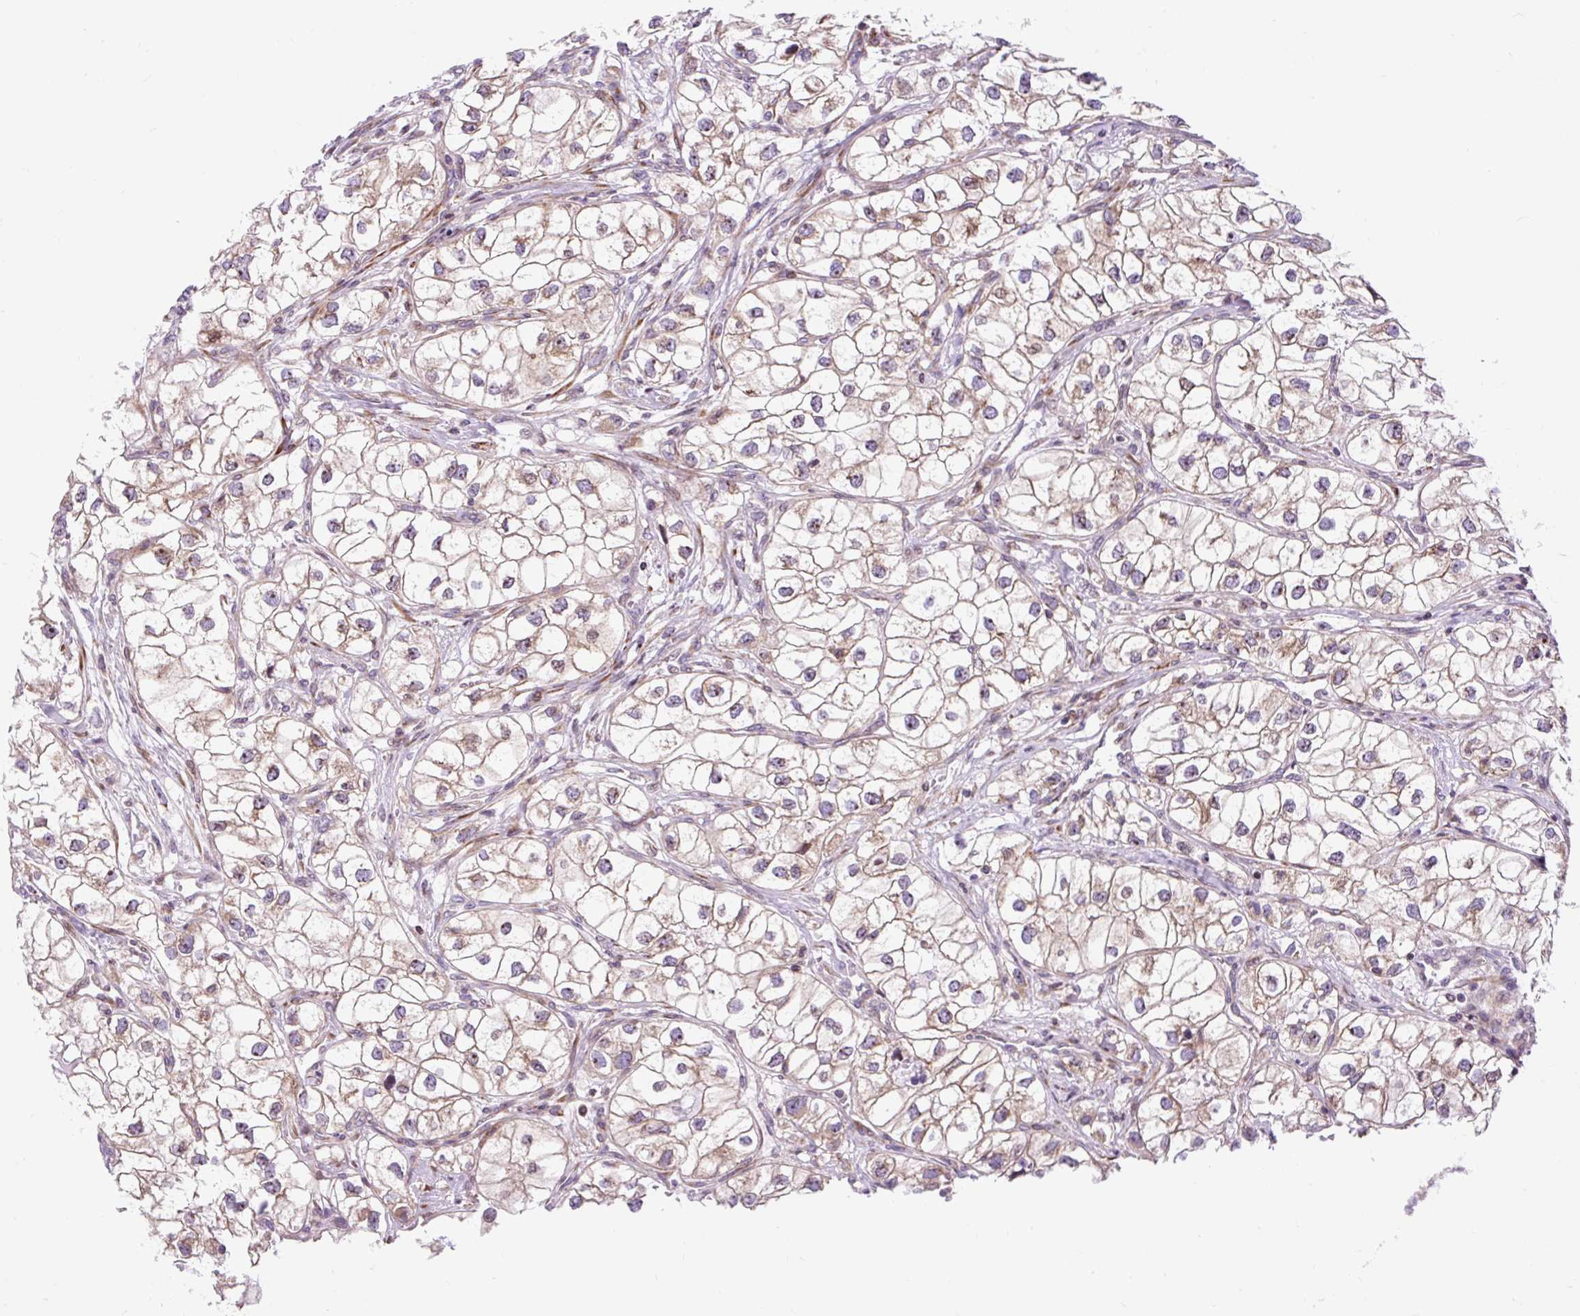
{"staining": {"intensity": "weak", "quantity": ">75%", "location": "cytoplasmic/membranous"}, "tissue": "renal cancer", "cell_type": "Tumor cells", "image_type": "cancer", "snomed": [{"axis": "morphology", "description": "Adenocarcinoma, NOS"}, {"axis": "topography", "description": "Kidney"}], "caption": "Renal cancer stained with a protein marker shows weak staining in tumor cells.", "gene": "CISD3", "patient": {"sex": "male", "age": 59}}